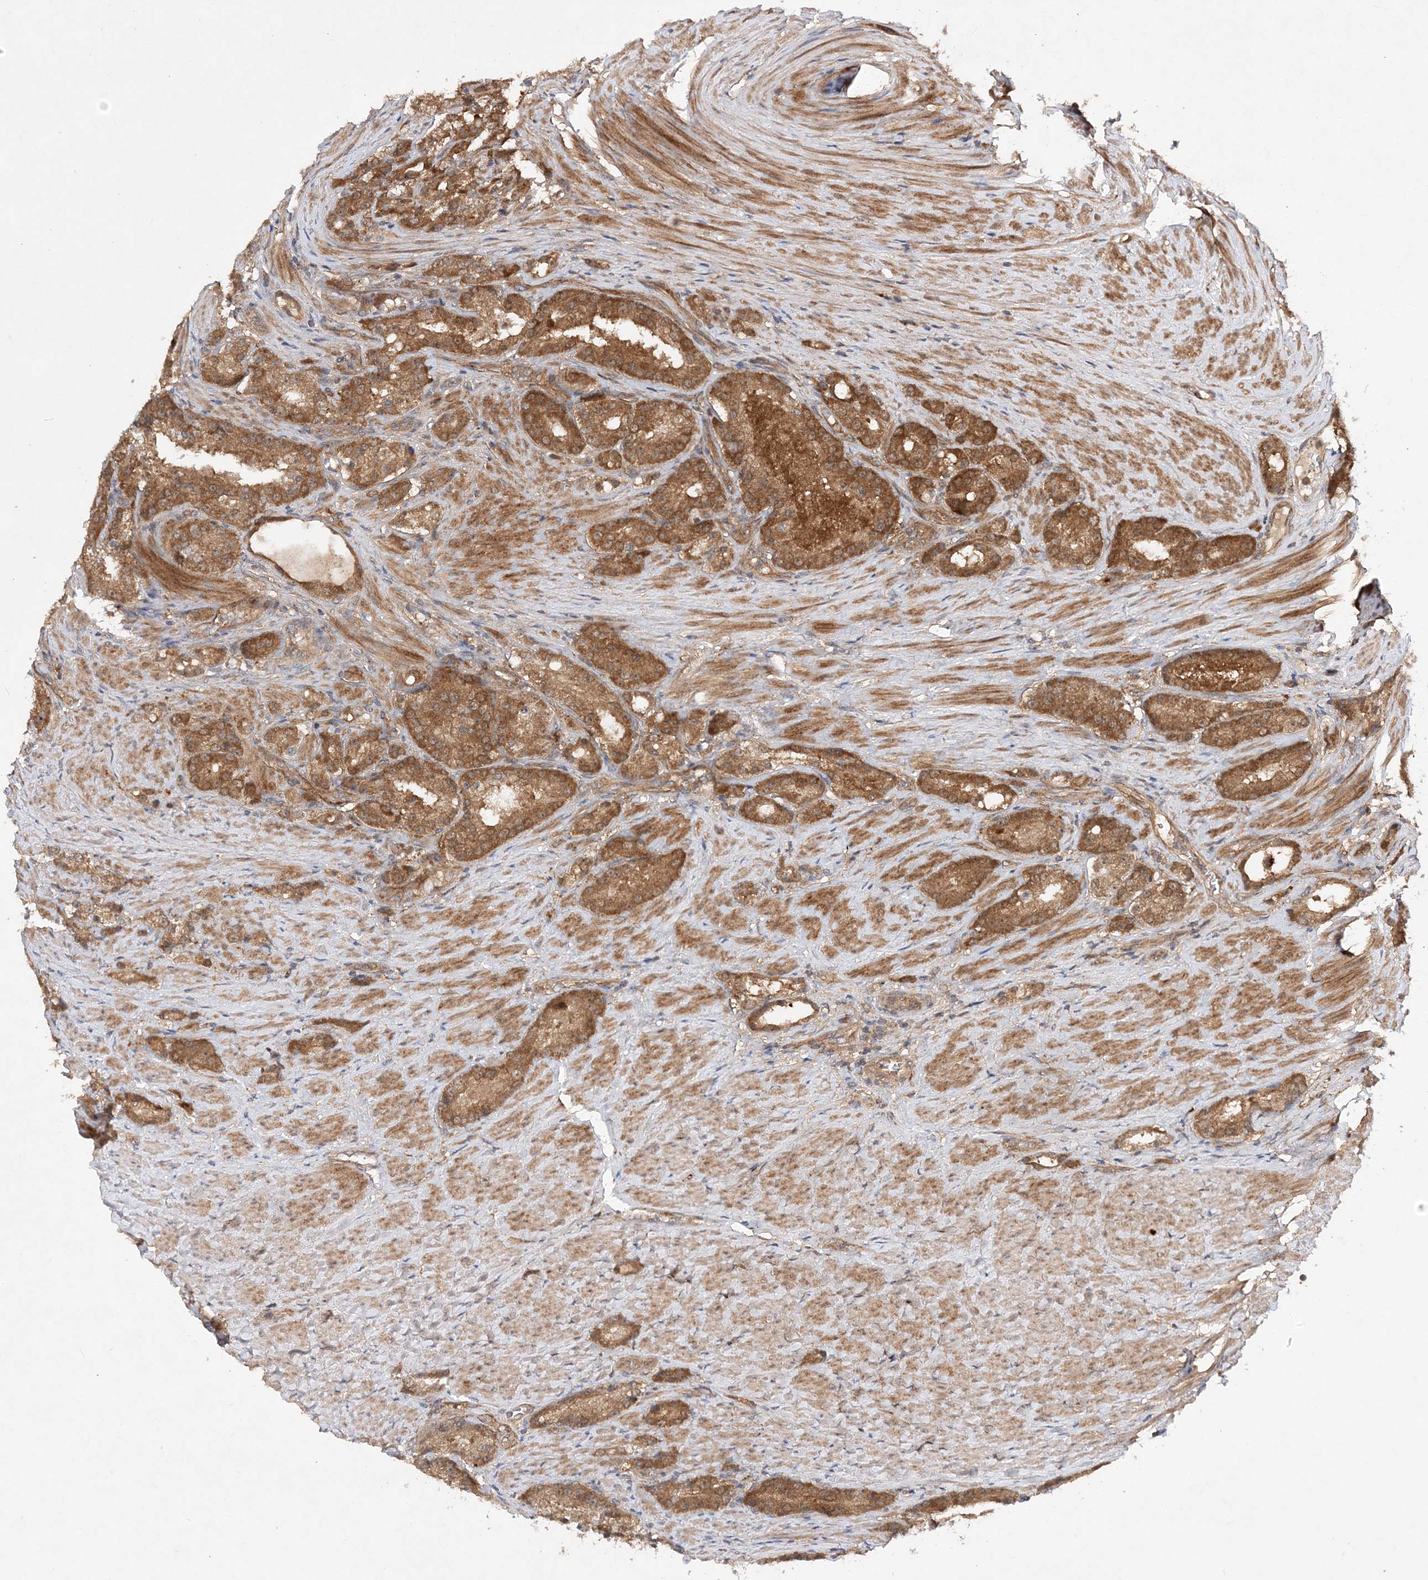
{"staining": {"intensity": "moderate", "quantity": ">75%", "location": "cytoplasmic/membranous"}, "tissue": "prostate cancer", "cell_type": "Tumor cells", "image_type": "cancer", "snomed": [{"axis": "morphology", "description": "Adenocarcinoma, High grade"}, {"axis": "topography", "description": "Prostate"}], "caption": "Moderate cytoplasmic/membranous protein positivity is present in about >75% of tumor cells in high-grade adenocarcinoma (prostate).", "gene": "TMEM9B", "patient": {"sex": "male", "age": 60}}